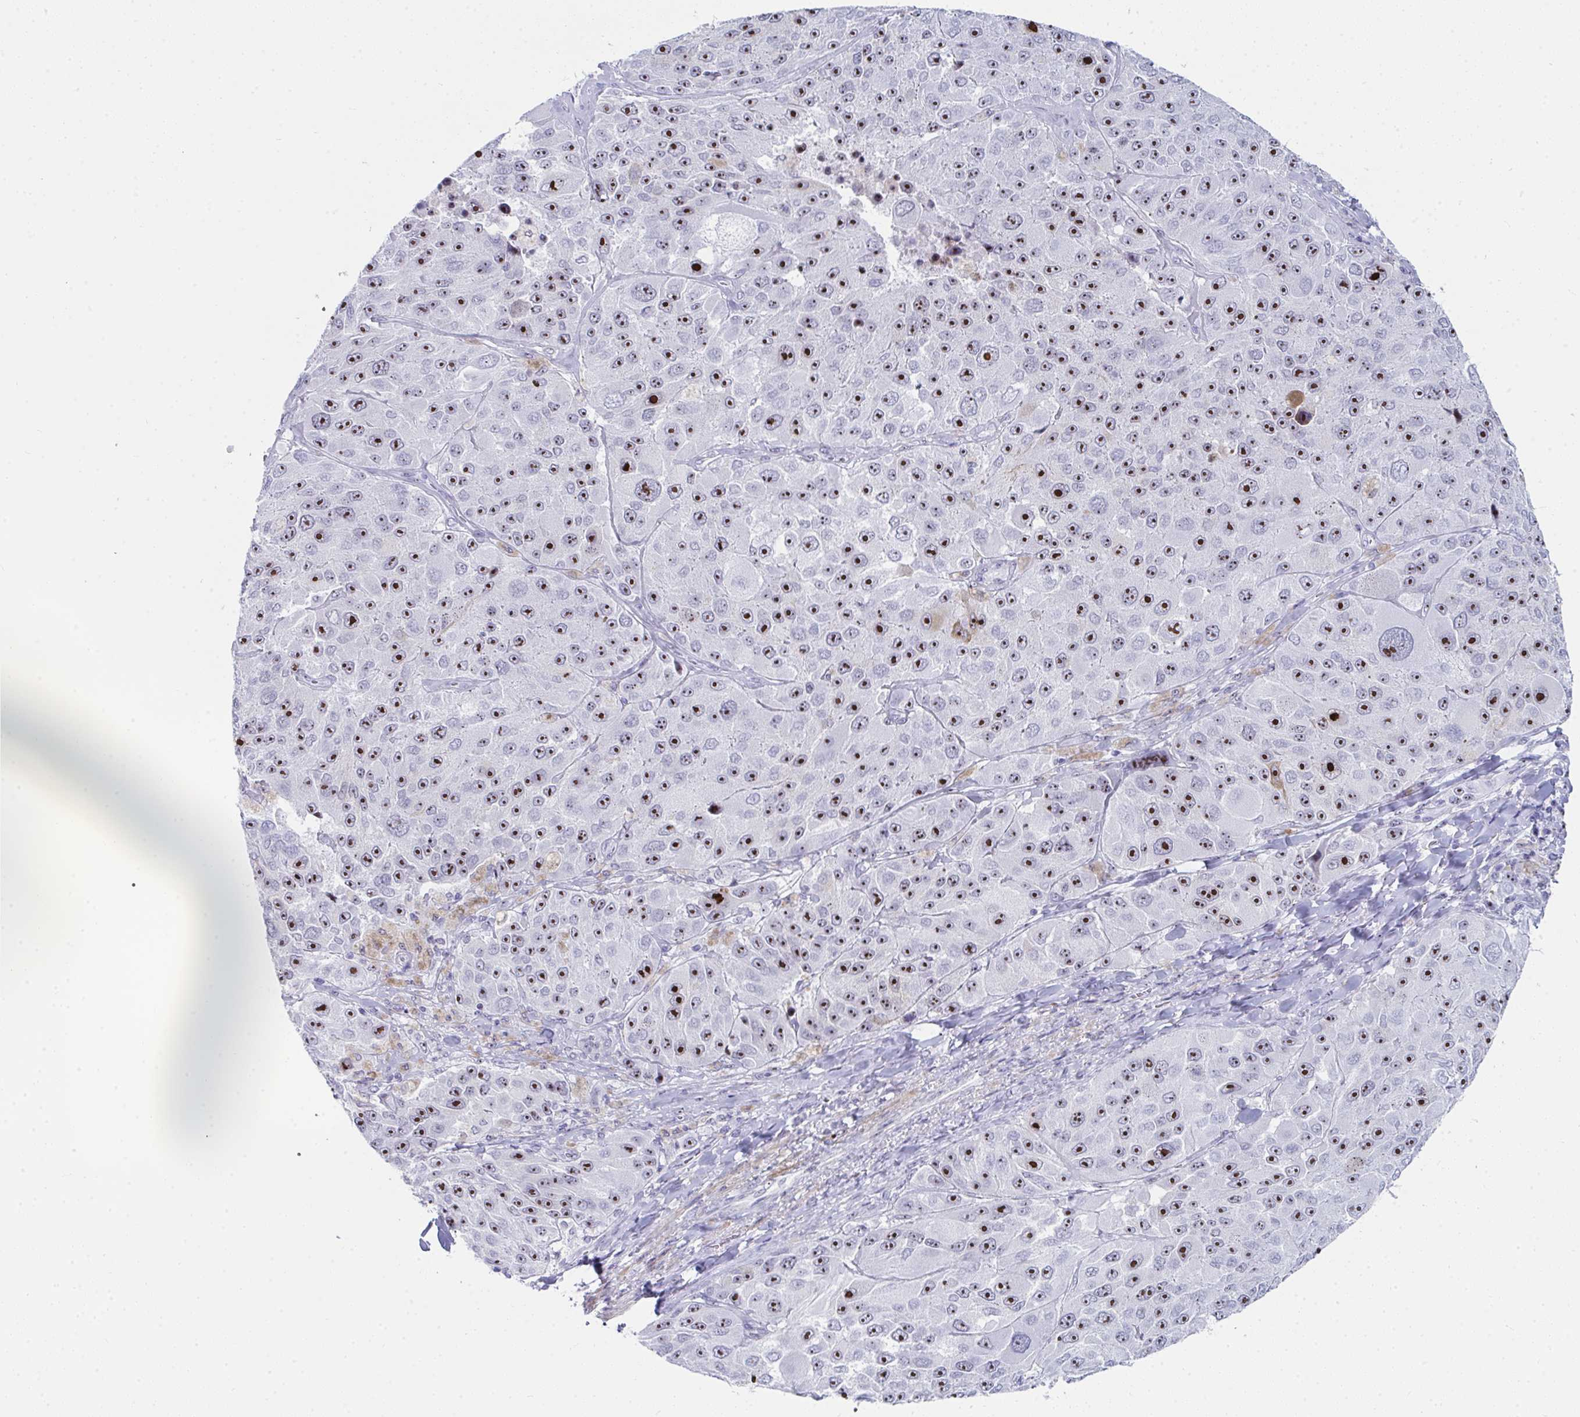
{"staining": {"intensity": "strong", "quantity": ">75%", "location": "nuclear"}, "tissue": "melanoma", "cell_type": "Tumor cells", "image_type": "cancer", "snomed": [{"axis": "morphology", "description": "Malignant melanoma, Metastatic site"}, {"axis": "topography", "description": "Lymph node"}], "caption": "This is a photomicrograph of immunohistochemistry staining of melanoma, which shows strong expression in the nuclear of tumor cells.", "gene": "NOP10", "patient": {"sex": "male", "age": 62}}